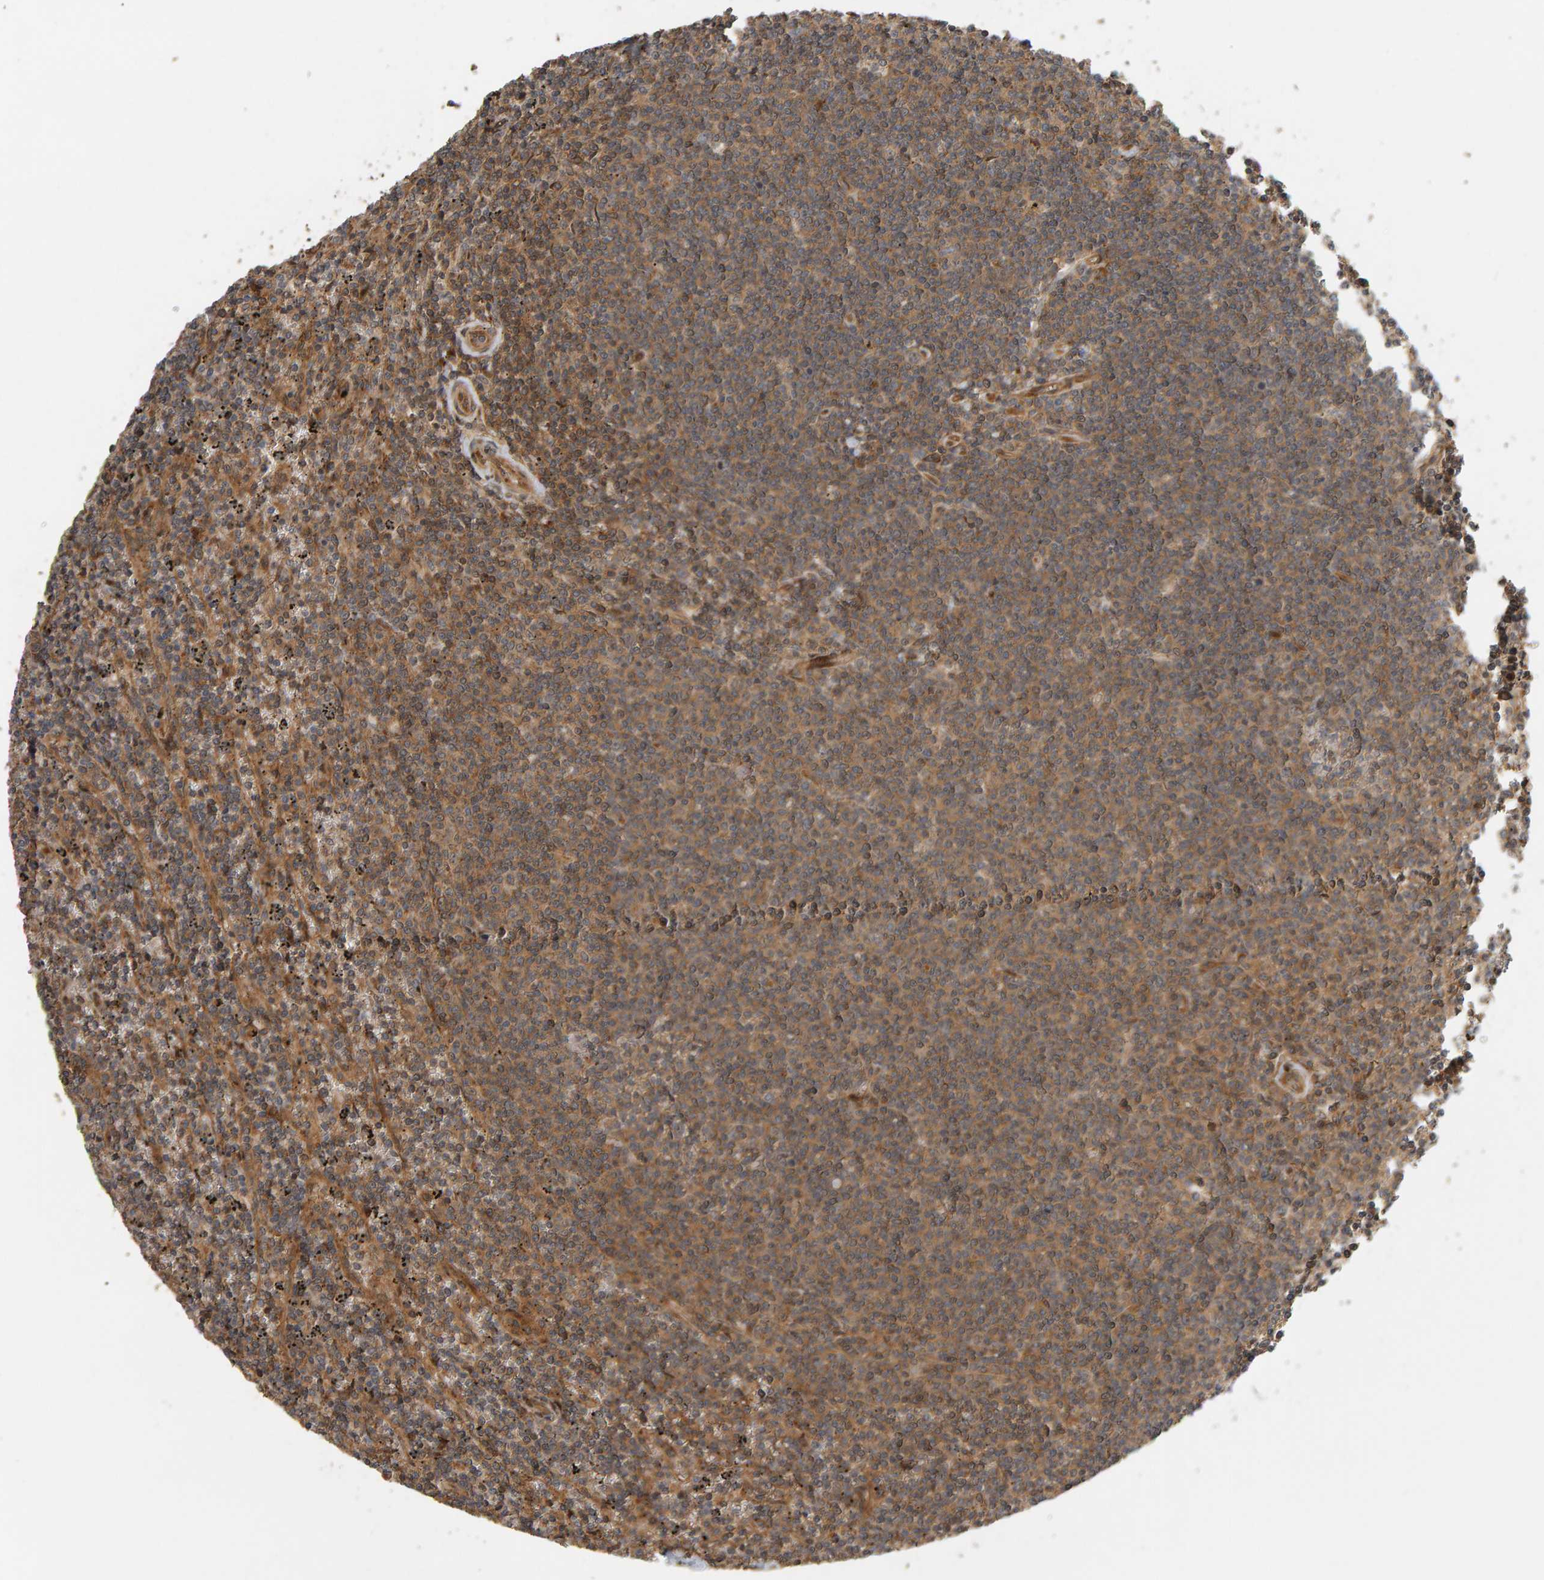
{"staining": {"intensity": "moderate", "quantity": ">75%", "location": "cytoplasmic/membranous"}, "tissue": "lymphoma", "cell_type": "Tumor cells", "image_type": "cancer", "snomed": [{"axis": "morphology", "description": "Malignant lymphoma, non-Hodgkin's type, Low grade"}, {"axis": "topography", "description": "Spleen"}], "caption": "DAB (3,3'-diaminobenzidine) immunohistochemical staining of human malignant lymphoma, non-Hodgkin's type (low-grade) shows moderate cytoplasmic/membranous protein positivity in about >75% of tumor cells.", "gene": "ZFAND1", "patient": {"sex": "female", "age": 50}}